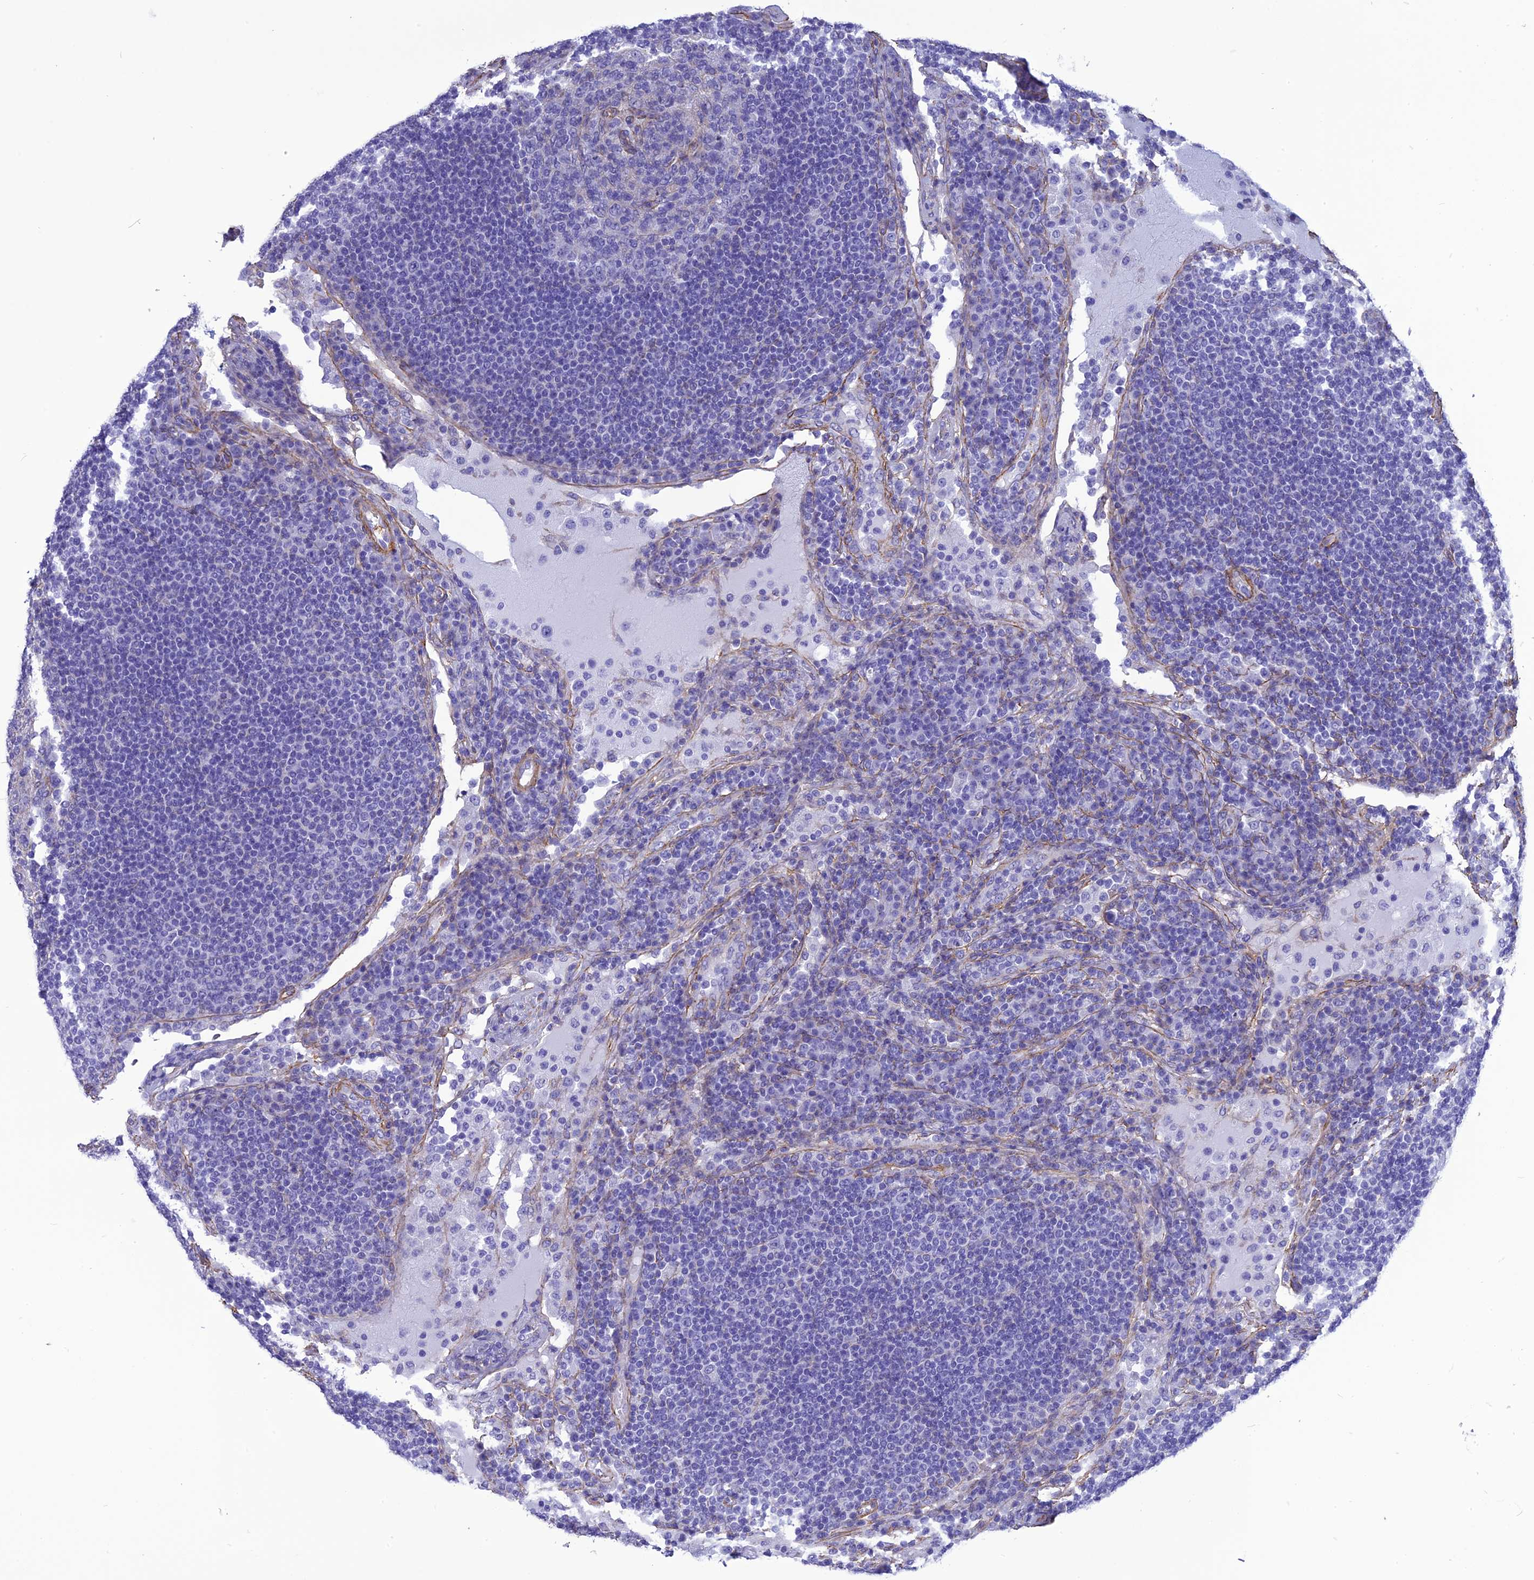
{"staining": {"intensity": "negative", "quantity": "none", "location": "none"}, "tissue": "lymph node", "cell_type": "Germinal center cells", "image_type": "normal", "snomed": [{"axis": "morphology", "description": "Normal tissue, NOS"}, {"axis": "topography", "description": "Lymph node"}], "caption": "This is a histopathology image of immunohistochemistry staining of normal lymph node, which shows no positivity in germinal center cells.", "gene": "NKD1", "patient": {"sex": "female", "age": 53}}